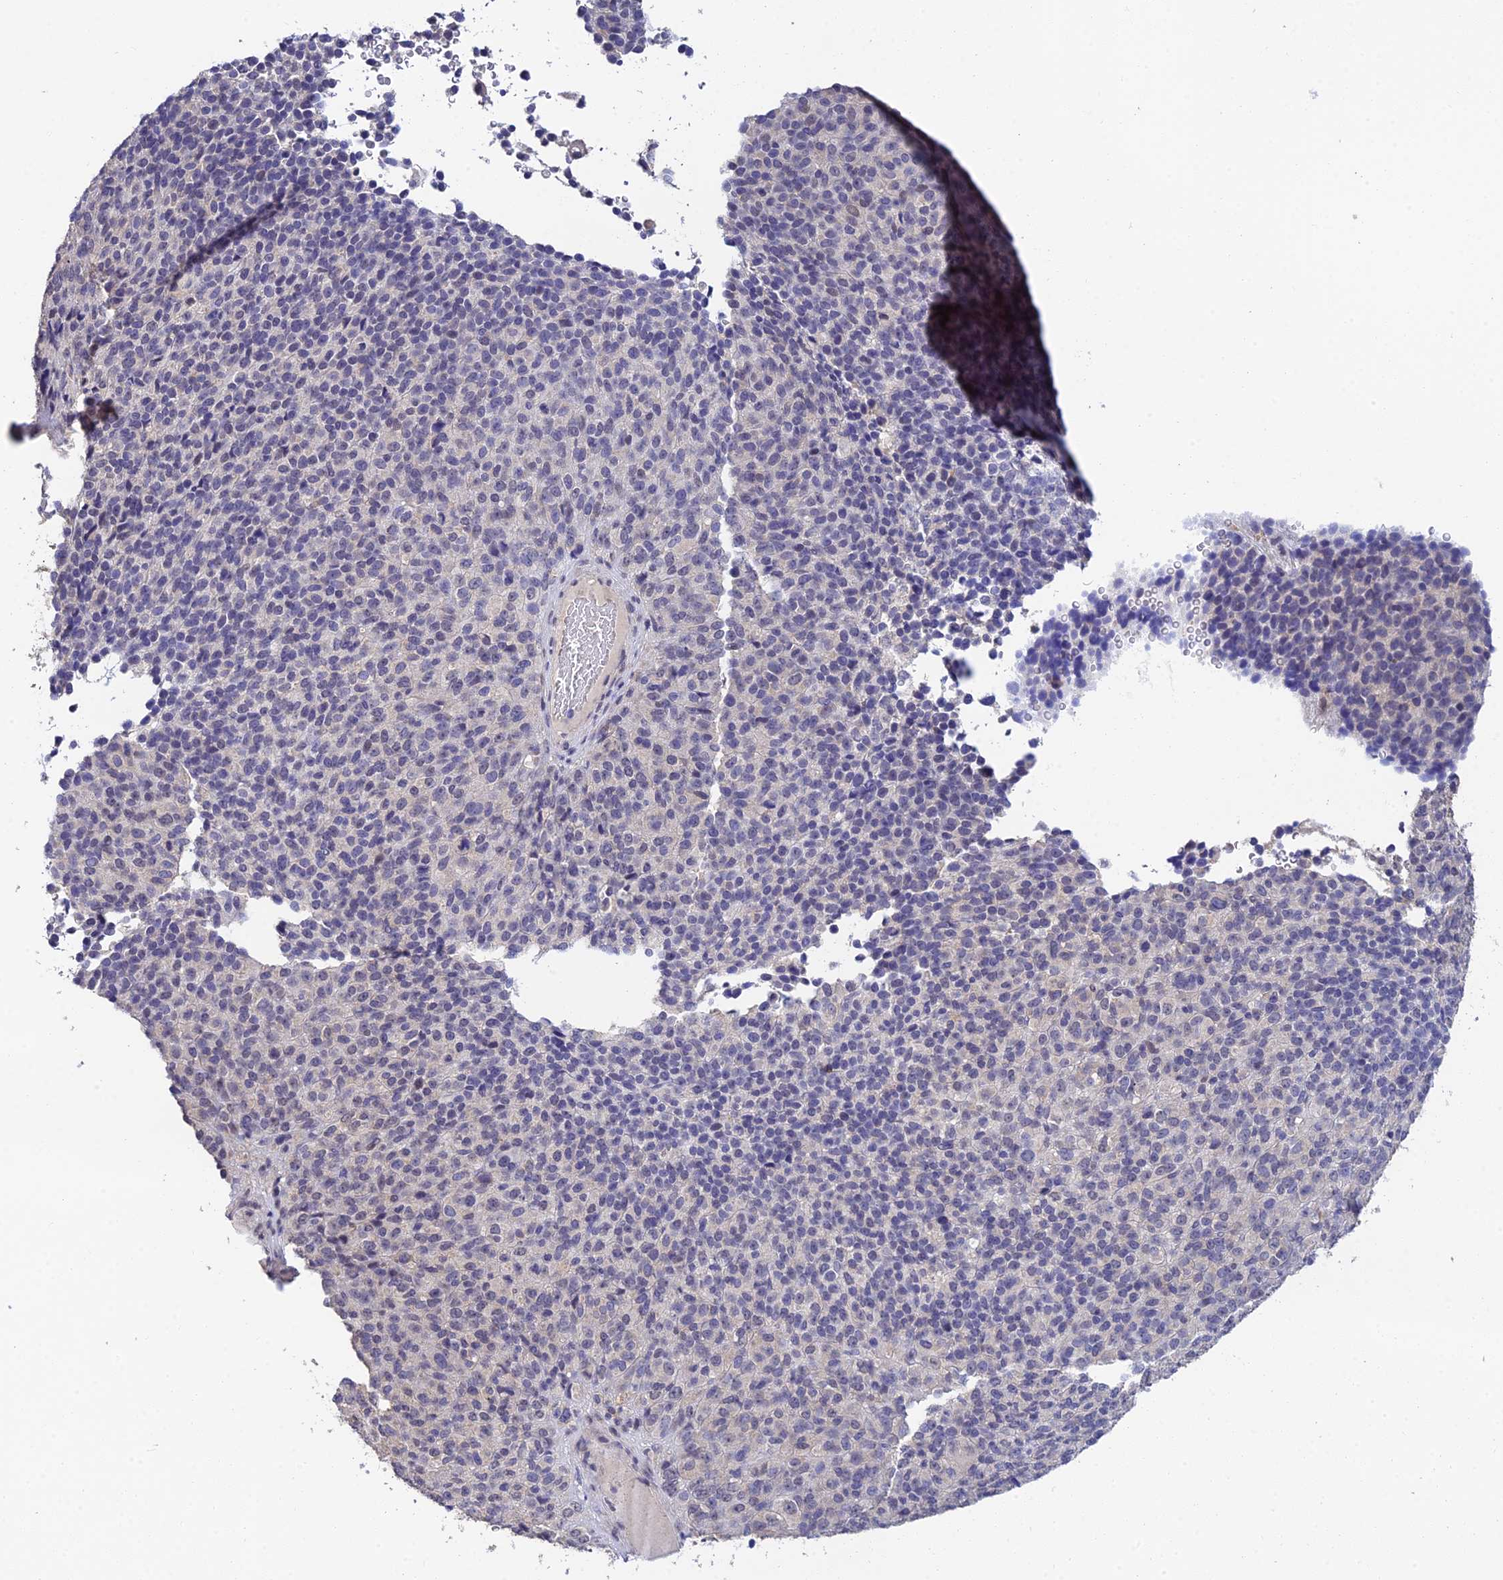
{"staining": {"intensity": "negative", "quantity": "none", "location": "none"}, "tissue": "melanoma", "cell_type": "Tumor cells", "image_type": "cancer", "snomed": [{"axis": "morphology", "description": "Malignant melanoma, Metastatic site"}, {"axis": "topography", "description": "Brain"}], "caption": "DAB (3,3'-diaminobenzidine) immunohistochemical staining of human malignant melanoma (metastatic site) demonstrates no significant positivity in tumor cells.", "gene": "HOXB1", "patient": {"sex": "female", "age": 56}}